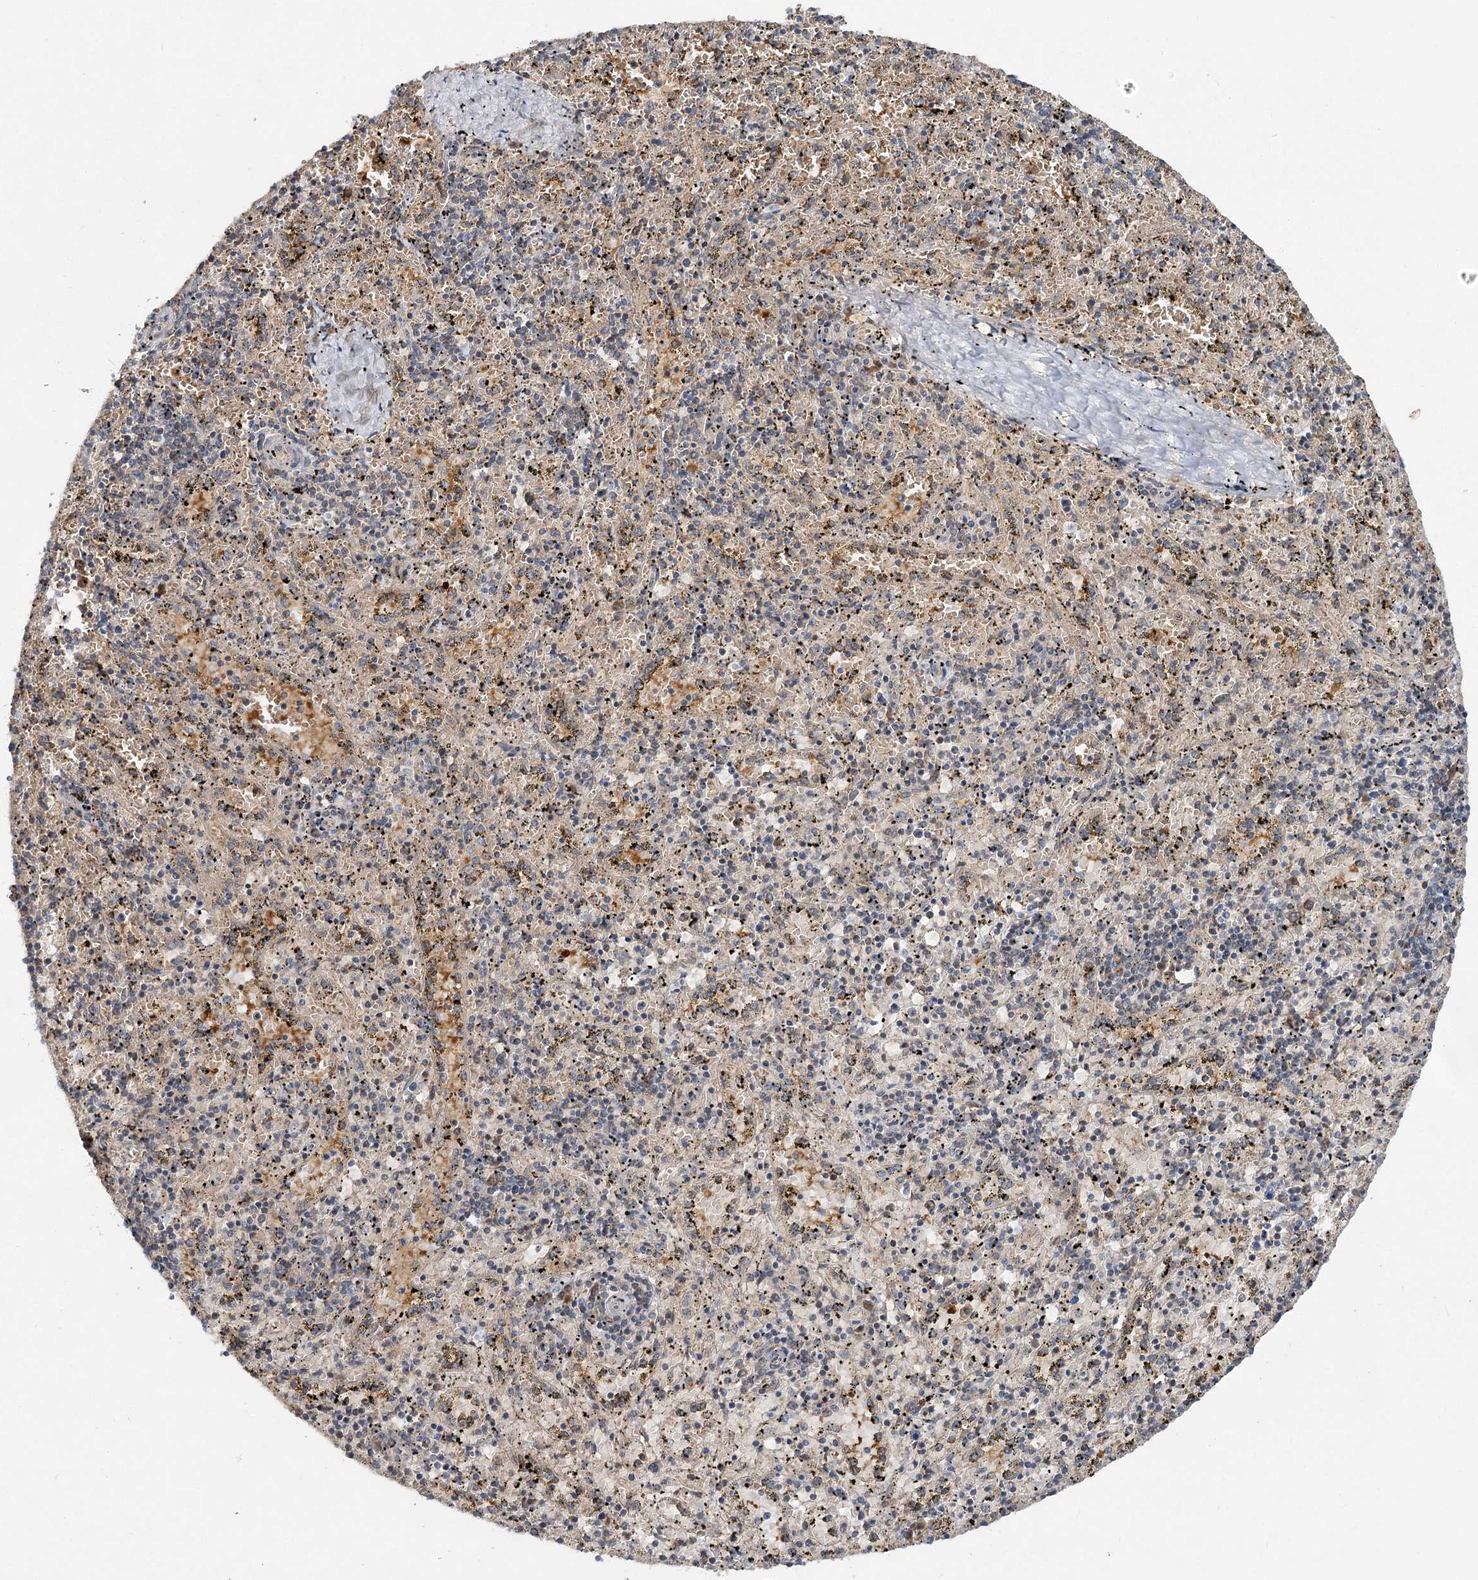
{"staining": {"intensity": "negative", "quantity": "none", "location": "none"}, "tissue": "spleen", "cell_type": "Cells in red pulp", "image_type": "normal", "snomed": [{"axis": "morphology", "description": "Normal tissue, NOS"}, {"axis": "topography", "description": "Spleen"}], "caption": "Spleen stained for a protein using IHC displays no expression cells in red pulp.", "gene": "PYROXD2", "patient": {"sex": "male", "age": 11}}